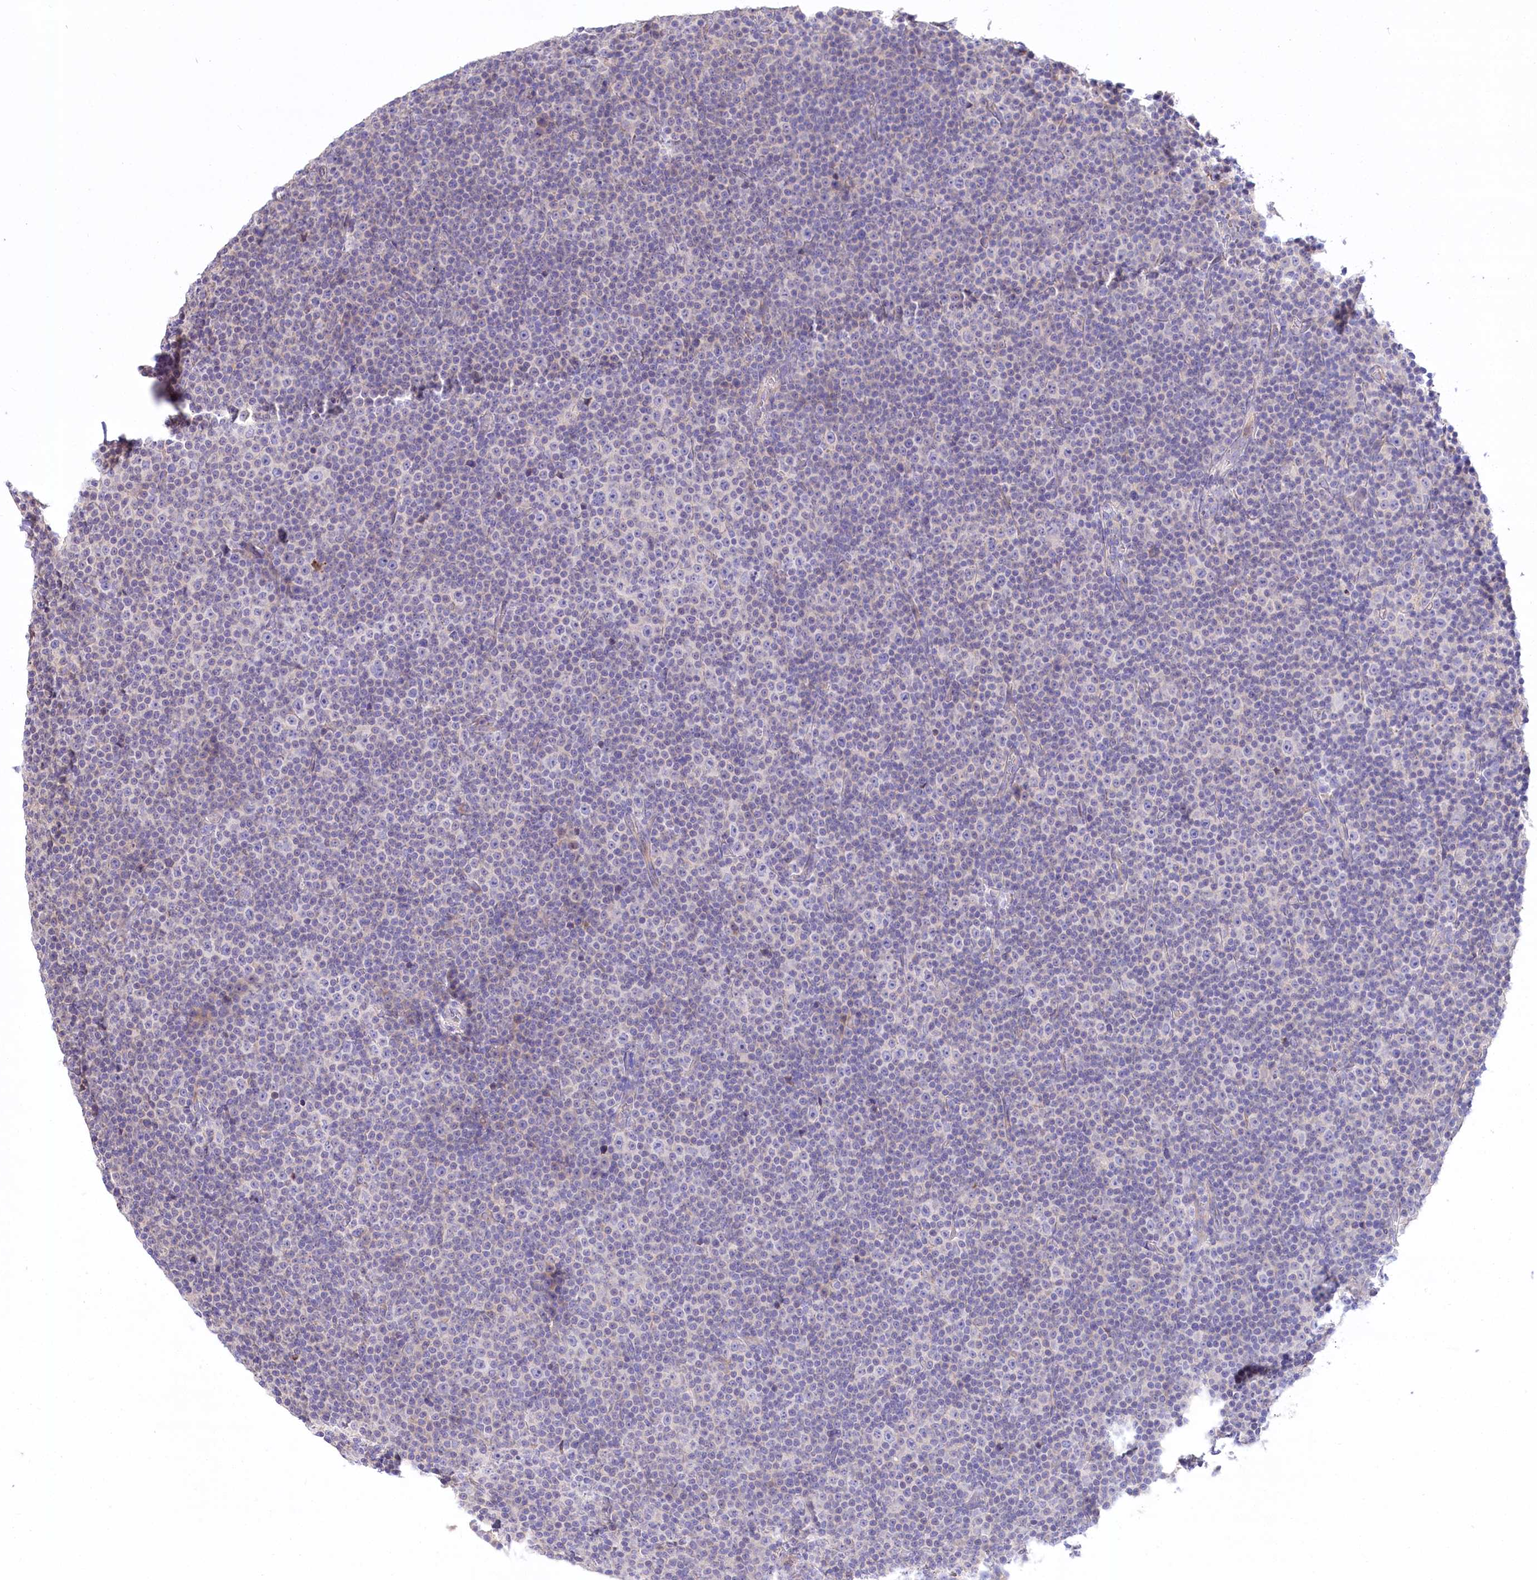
{"staining": {"intensity": "negative", "quantity": "none", "location": "none"}, "tissue": "lymphoma", "cell_type": "Tumor cells", "image_type": "cancer", "snomed": [{"axis": "morphology", "description": "Malignant lymphoma, non-Hodgkin's type, Low grade"}, {"axis": "topography", "description": "Lymph node"}], "caption": "This is an IHC histopathology image of lymphoma. There is no staining in tumor cells.", "gene": "PBLD", "patient": {"sex": "female", "age": 67}}